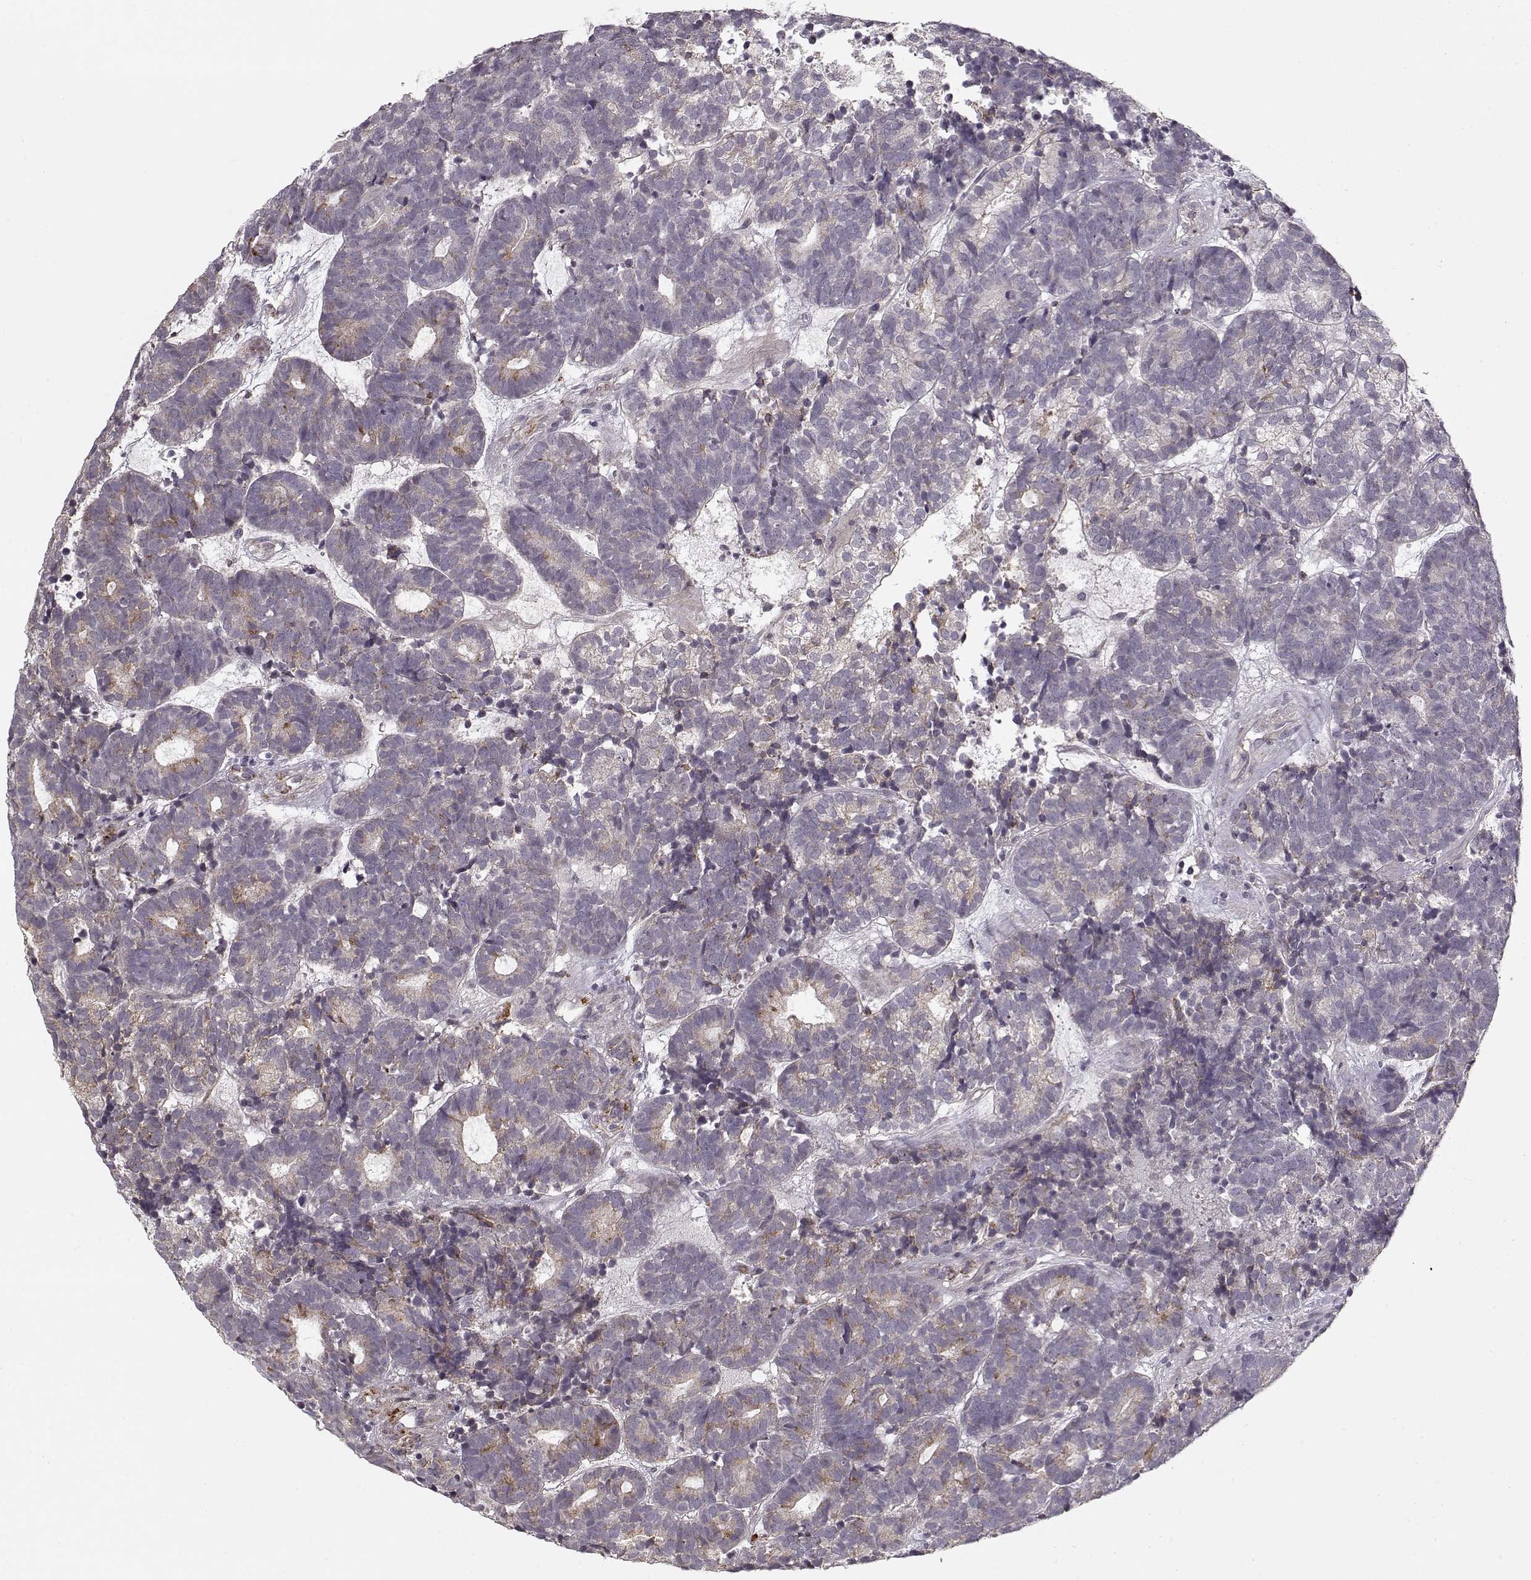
{"staining": {"intensity": "moderate", "quantity": "<25%", "location": "cytoplasmic/membranous"}, "tissue": "head and neck cancer", "cell_type": "Tumor cells", "image_type": "cancer", "snomed": [{"axis": "morphology", "description": "Adenocarcinoma, NOS"}, {"axis": "topography", "description": "Head-Neck"}], "caption": "There is low levels of moderate cytoplasmic/membranous positivity in tumor cells of adenocarcinoma (head and neck), as demonstrated by immunohistochemical staining (brown color).", "gene": "LAMB2", "patient": {"sex": "female", "age": 81}}